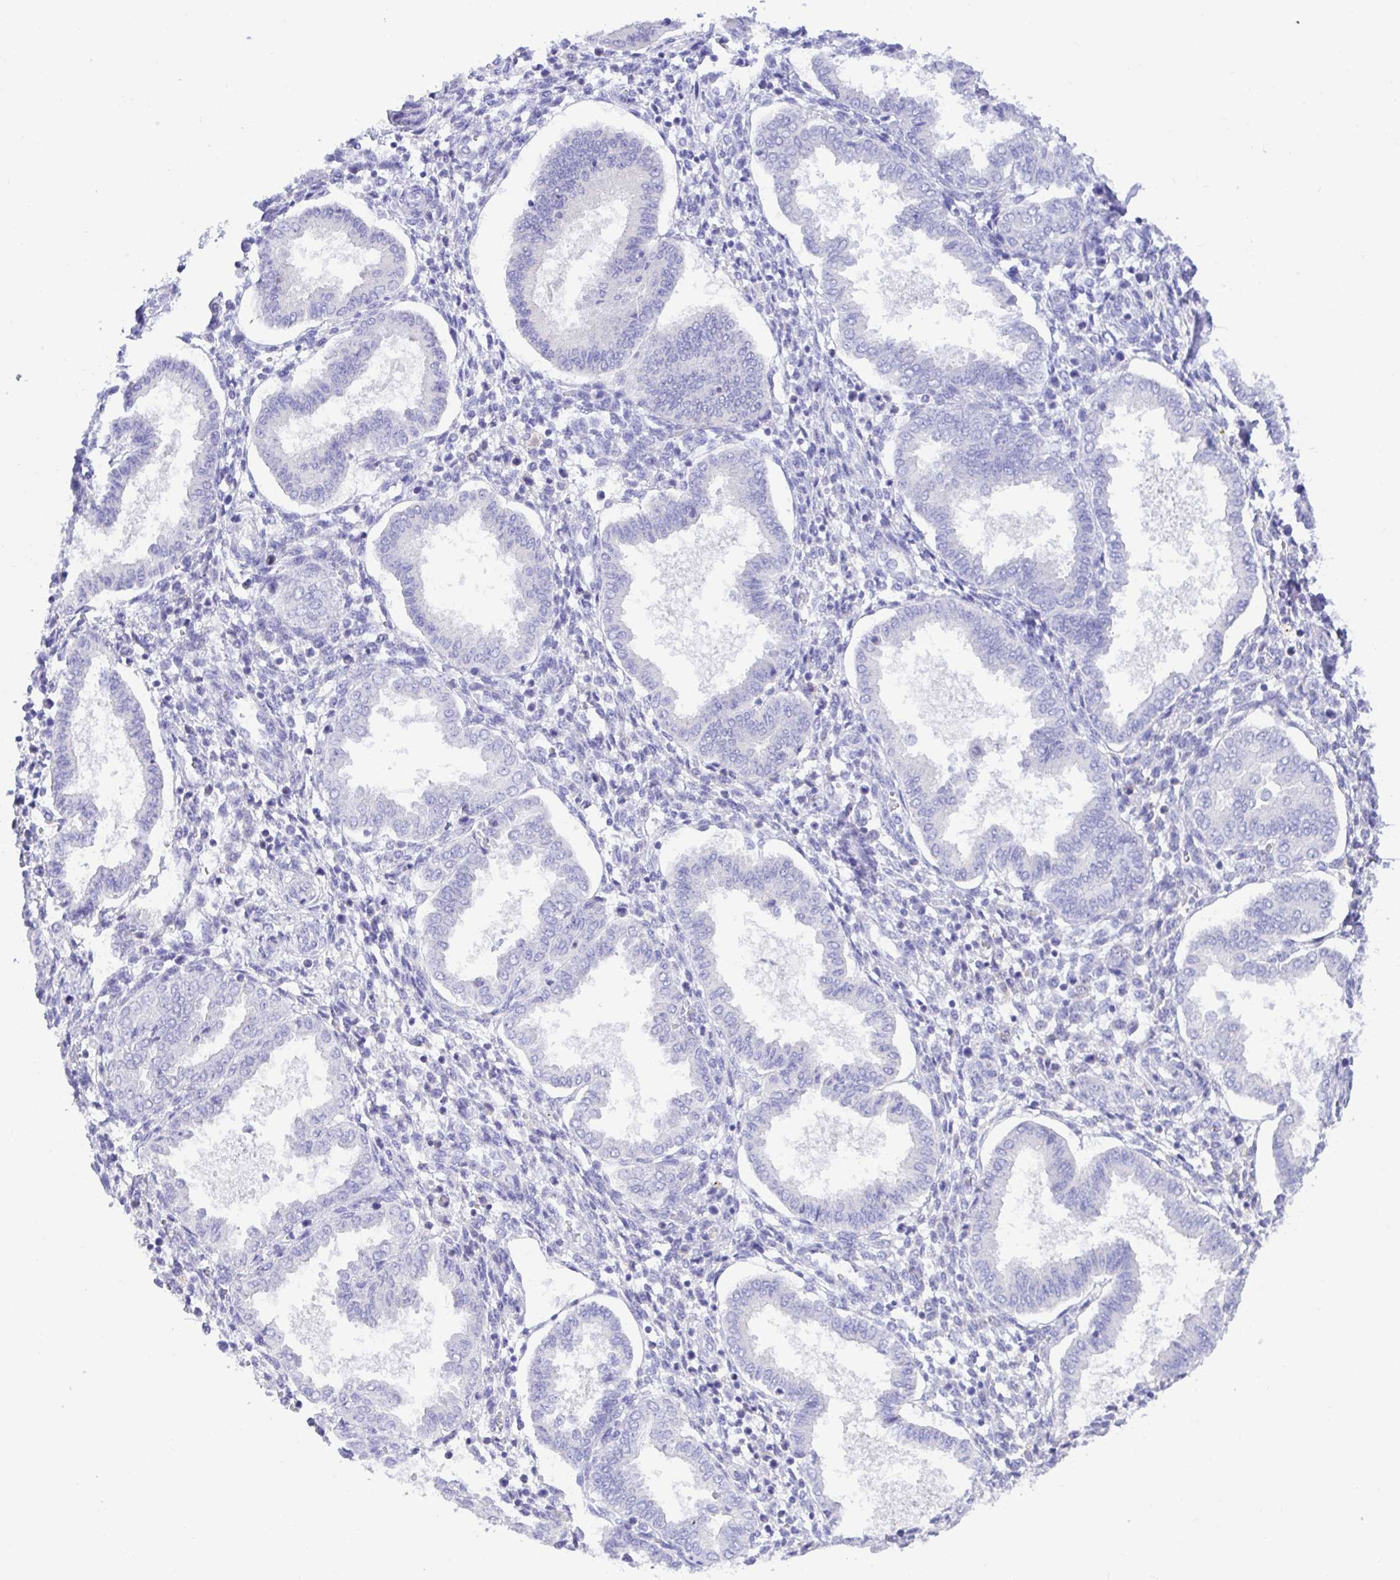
{"staining": {"intensity": "negative", "quantity": "none", "location": "none"}, "tissue": "endometrium", "cell_type": "Cells in endometrial stroma", "image_type": "normal", "snomed": [{"axis": "morphology", "description": "Normal tissue, NOS"}, {"axis": "topography", "description": "Endometrium"}], "caption": "This is a micrograph of immunohistochemistry staining of benign endometrium, which shows no expression in cells in endometrial stroma. (DAB (3,3'-diaminobenzidine) immunohistochemistry (IHC) visualized using brightfield microscopy, high magnification).", "gene": "BACE2", "patient": {"sex": "female", "age": 24}}